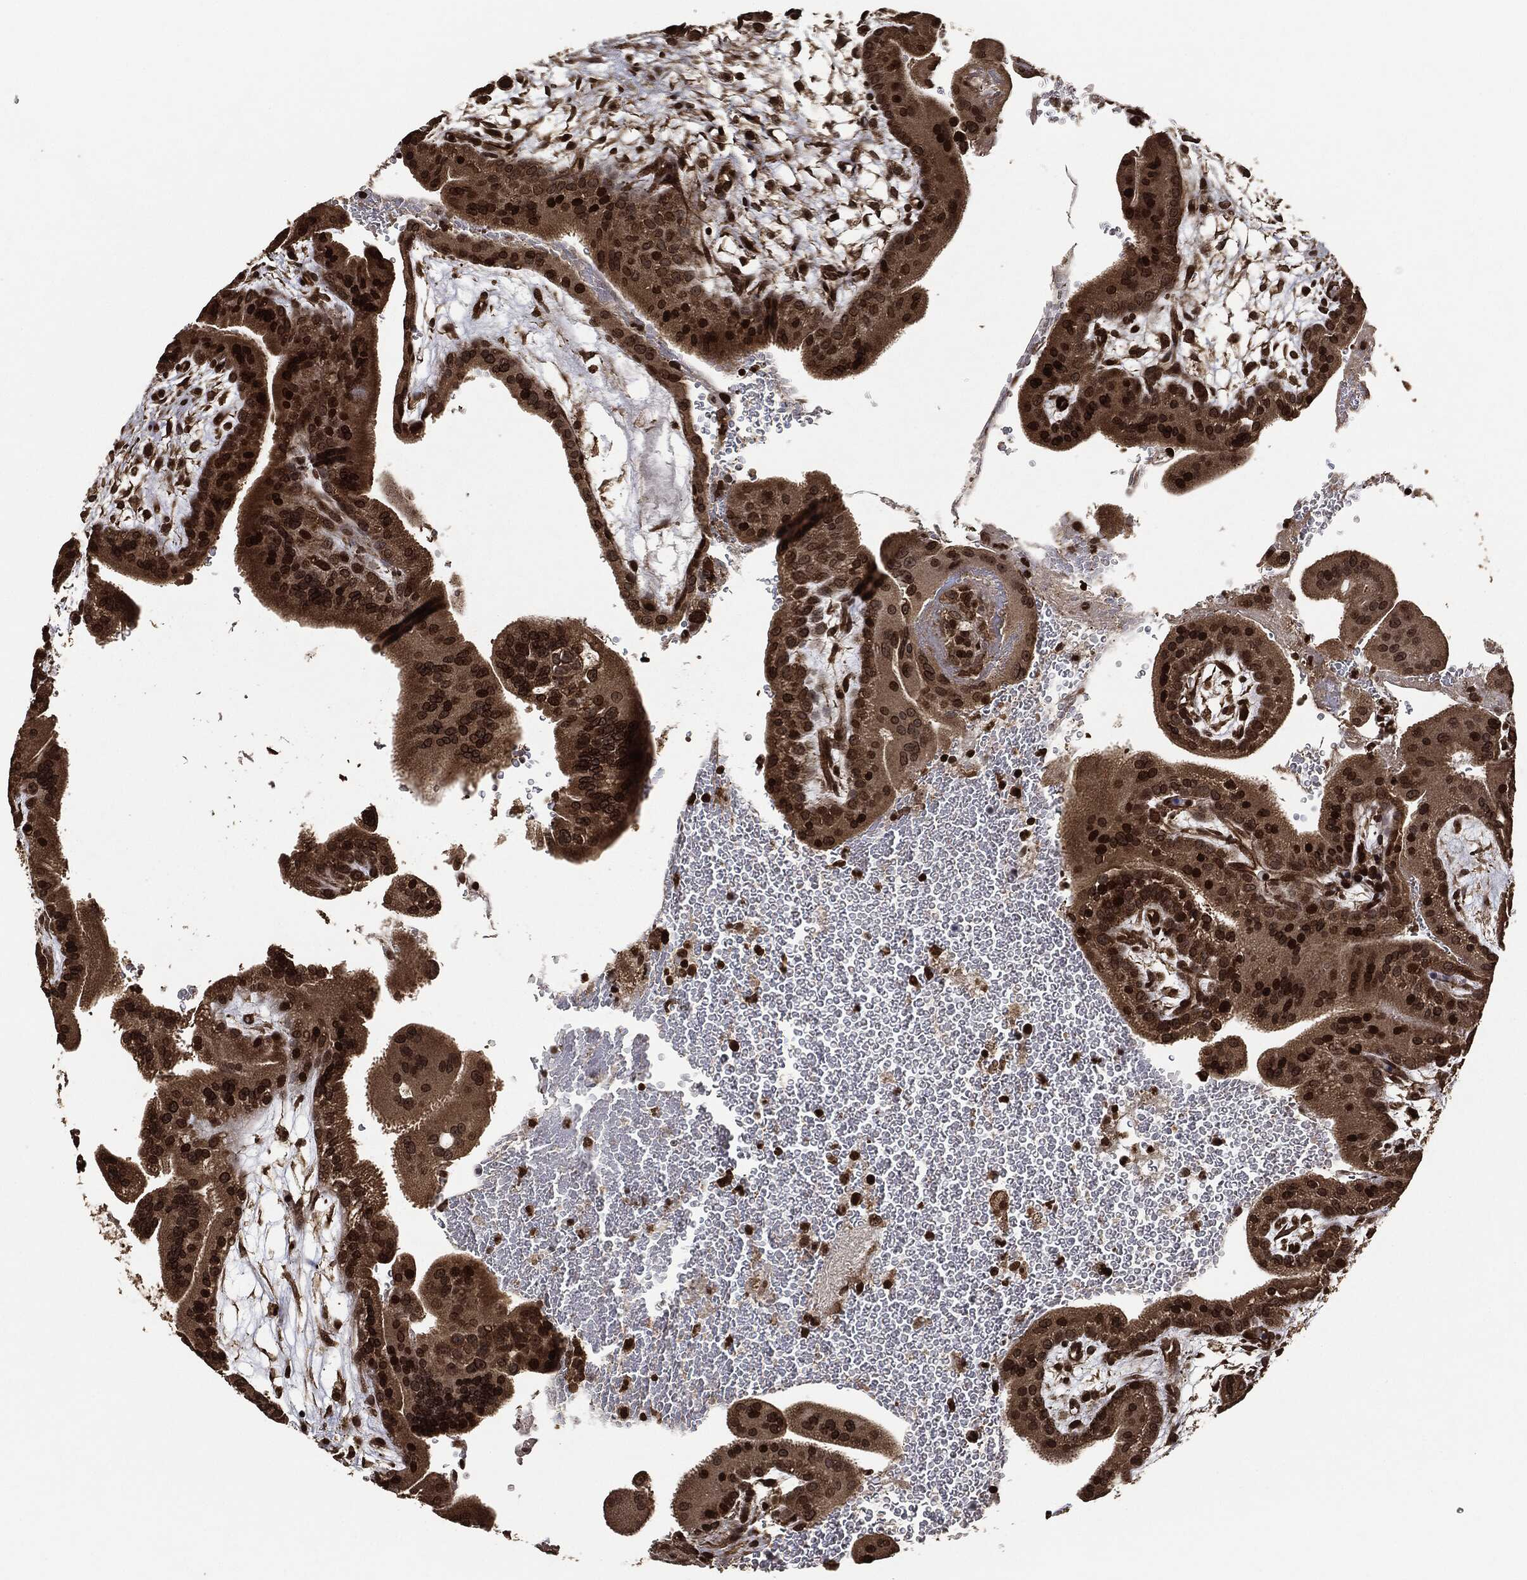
{"staining": {"intensity": "moderate", "quantity": ">75%", "location": "cytoplasmic/membranous,nuclear"}, "tissue": "placenta", "cell_type": "Decidual cells", "image_type": "normal", "snomed": [{"axis": "morphology", "description": "Normal tissue, NOS"}, {"axis": "topography", "description": "Placenta"}], "caption": "The image shows a brown stain indicating the presence of a protein in the cytoplasmic/membranous,nuclear of decidual cells in placenta.", "gene": "PDK1", "patient": {"sex": "female", "age": 19}}